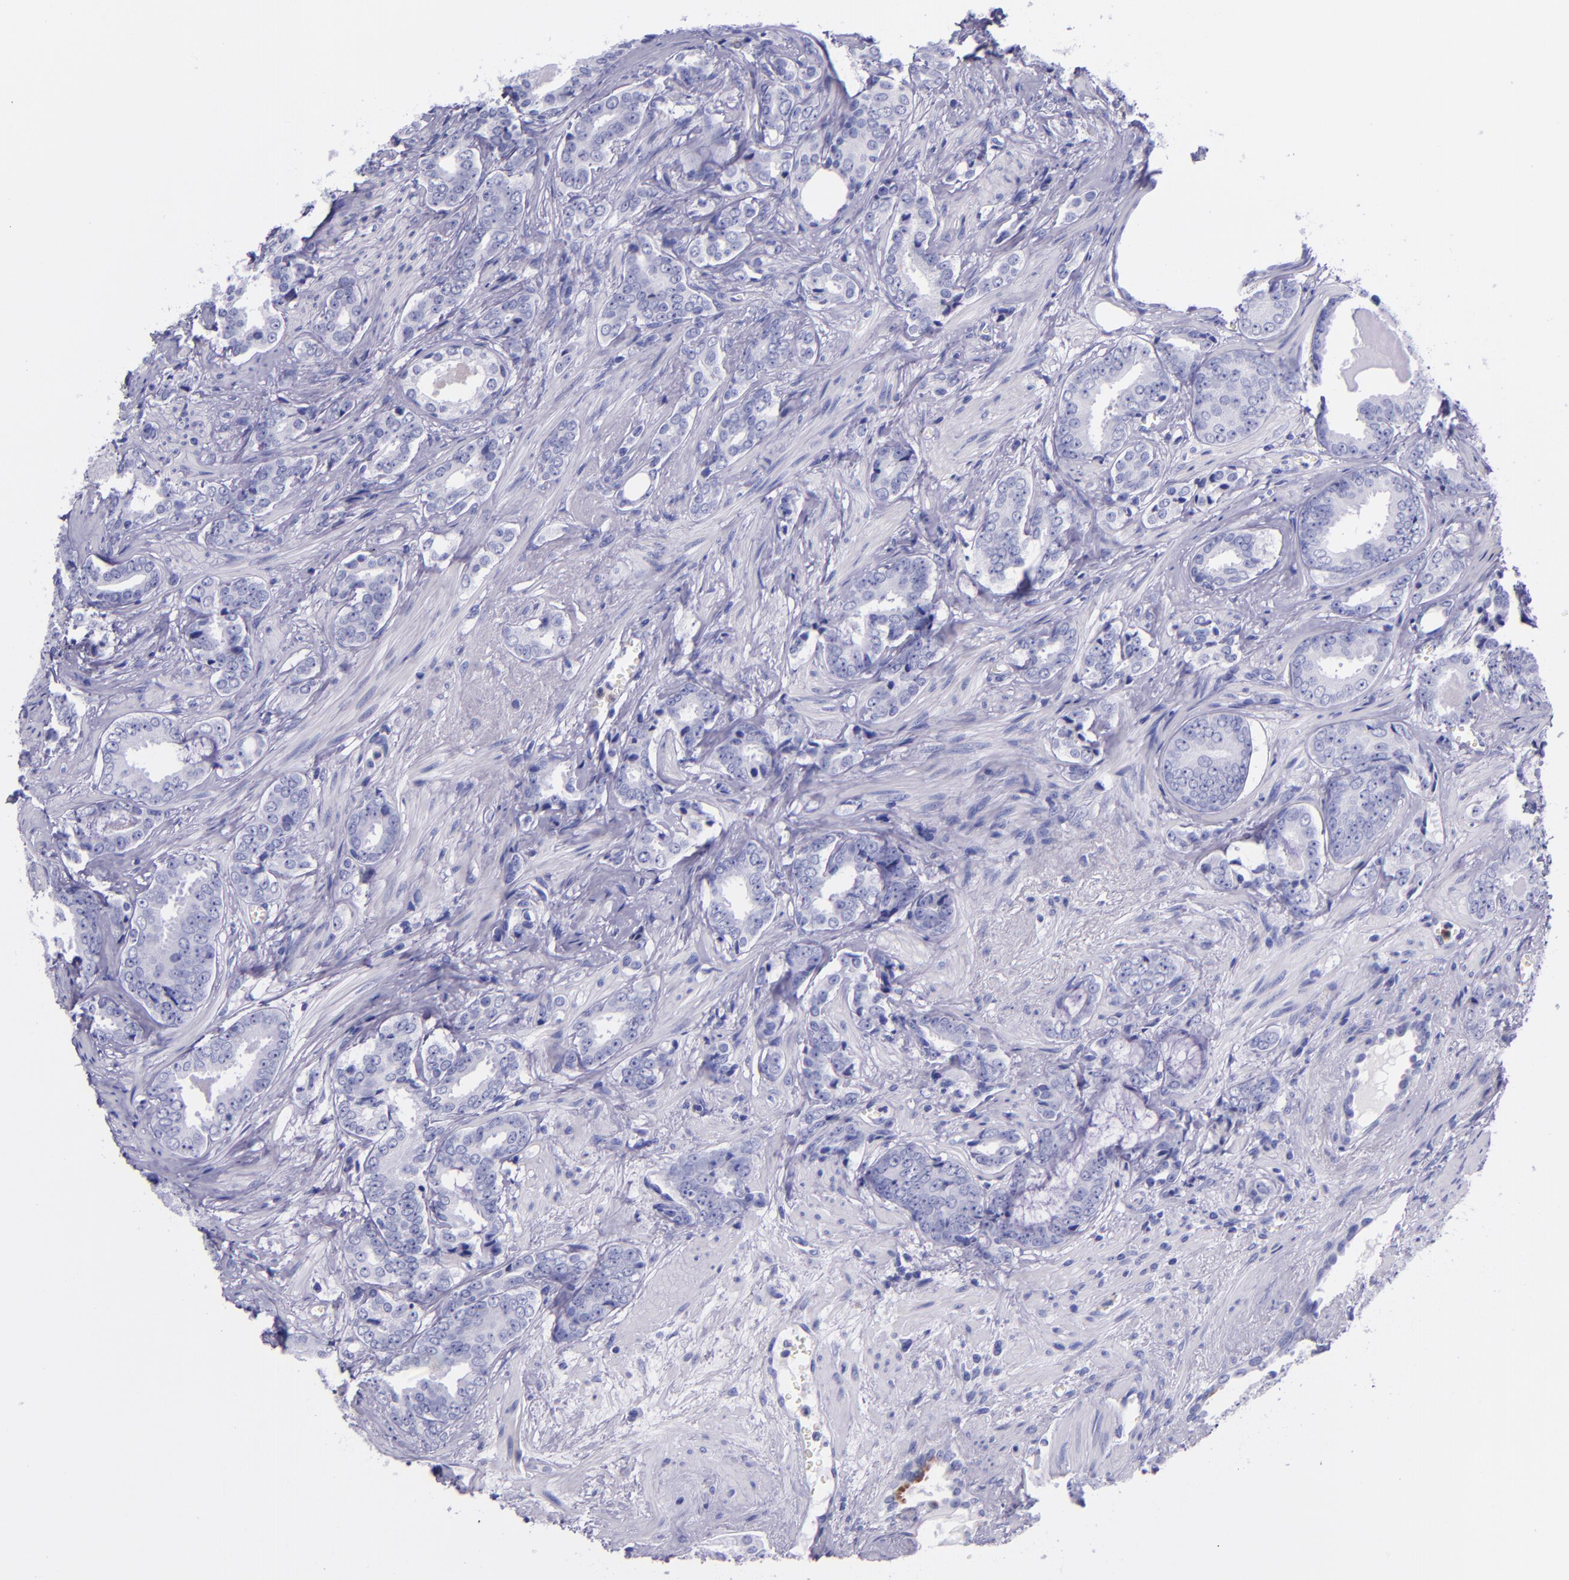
{"staining": {"intensity": "negative", "quantity": "none", "location": "none"}, "tissue": "prostate cancer", "cell_type": "Tumor cells", "image_type": "cancer", "snomed": [{"axis": "morphology", "description": "Adenocarcinoma, Medium grade"}, {"axis": "topography", "description": "Prostate"}], "caption": "High power microscopy photomicrograph of an immunohistochemistry (IHC) micrograph of prostate adenocarcinoma (medium-grade), revealing no significant expression in tumor cells.", "gene": "SLPI", "patient": {"sex": "male", "age": 79}}